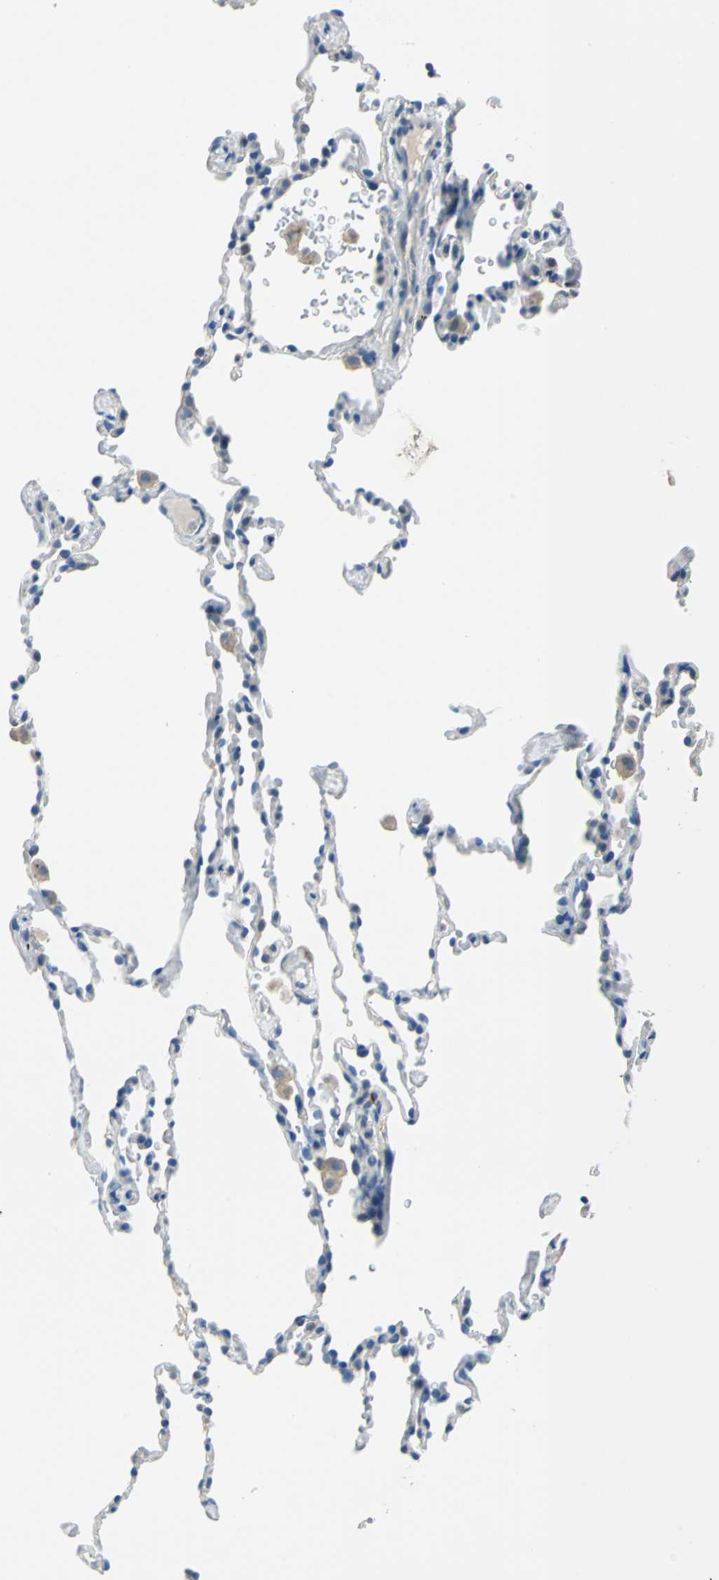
{"staining": {"intensity": "weak", "quantity": ">75%", "location": "cytoplasmic/membranous"}, "tissue": "lung", "cell_type": "Alveolar cells", "image_type": "normal", "snomed": [{"axis": "morphology", "description": "Normal tissue, NOS"}, {"axis": "morphology", "description": "Soft tissue tumor metastatic"}, {"axis": "topography", "description": "Lung"}], "caption": "This is a histology image of IHC staining of unremarkable lung, which shows weak staining in the cytoplasmic/membranous of alveolar cells.", "gene": "CPA3", "patient": {"sex": "male", "age": 59}}